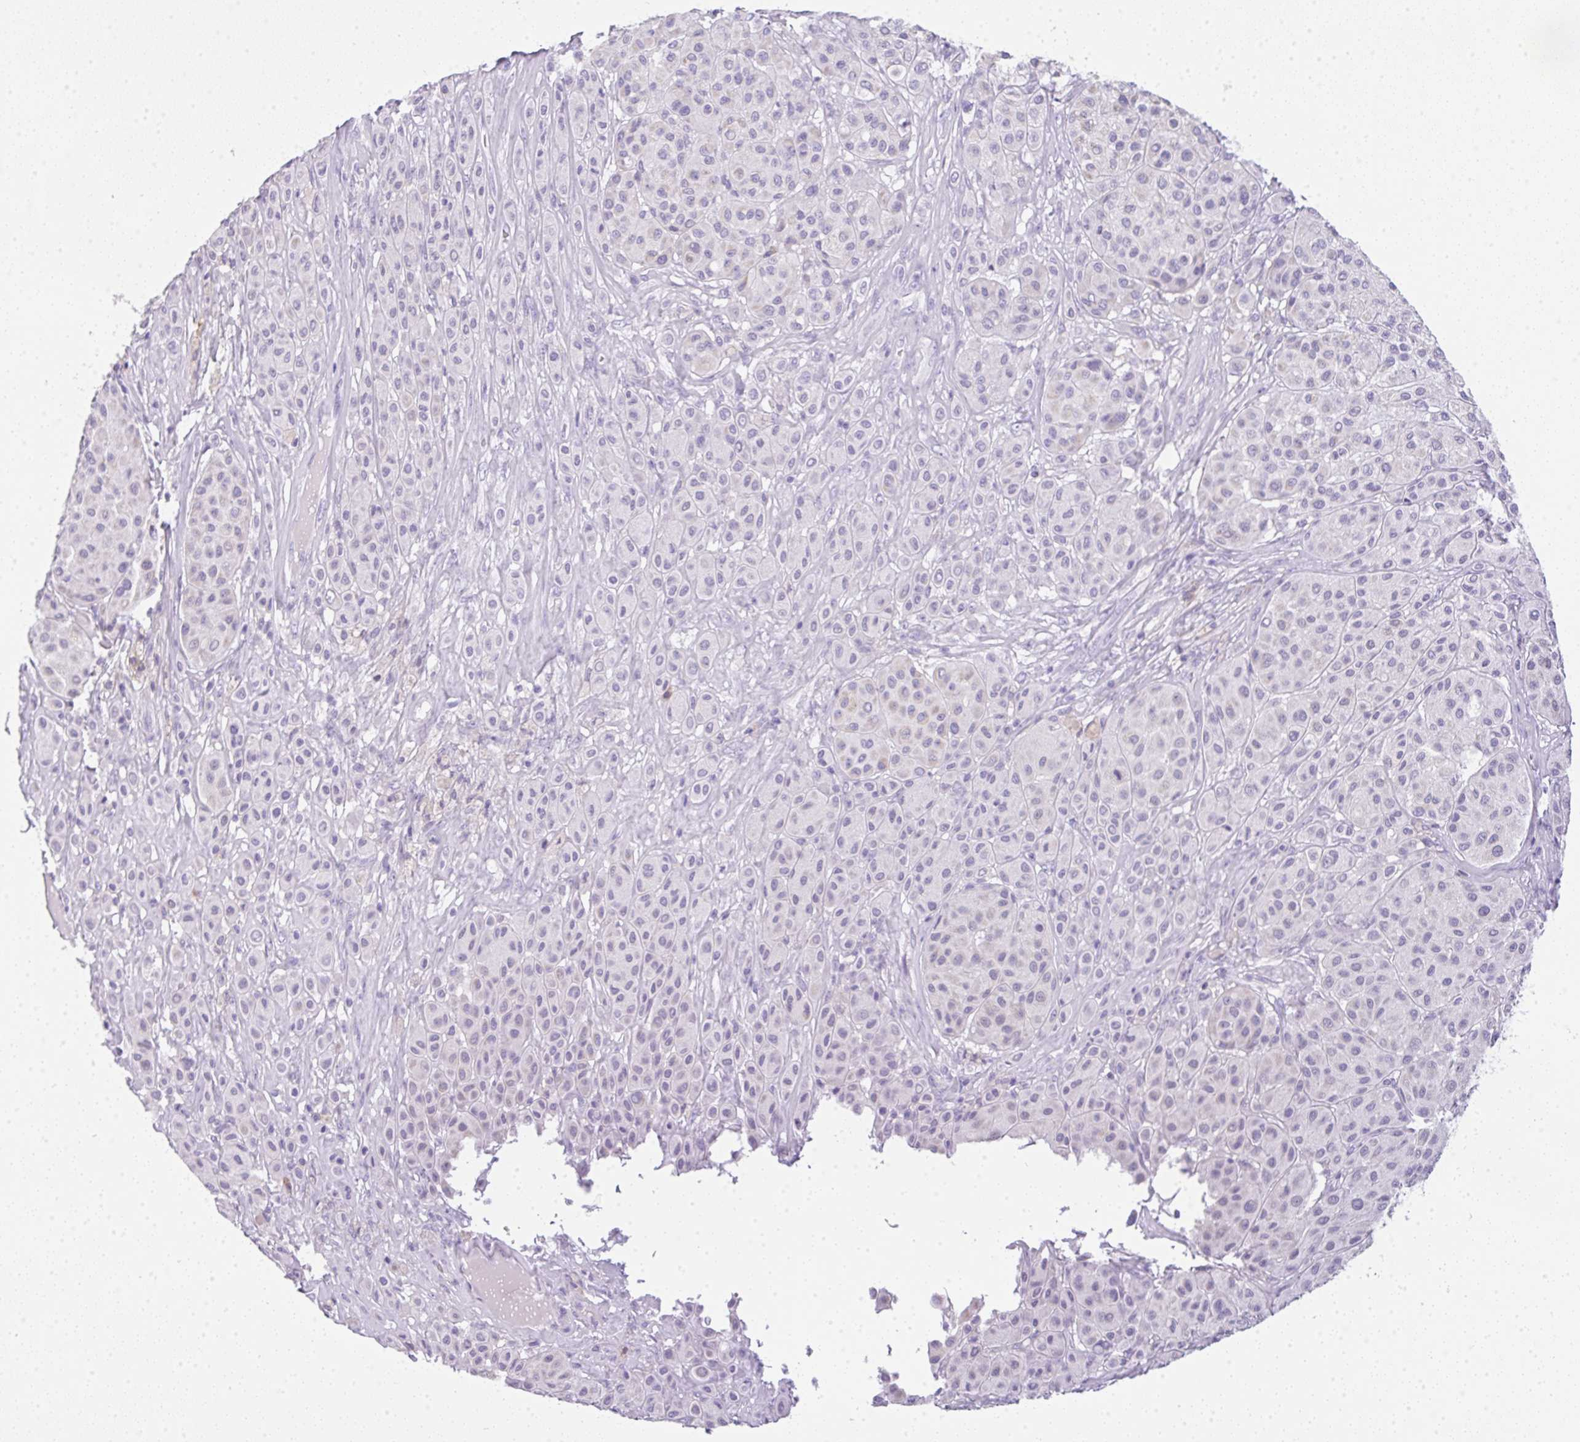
{"staining": {"intensity": "weak", "quantity": "<25%", "location": "cytoplasmic/membranous"}, "tissue": "melanoma", "cell_type": "Tumor cells", "image_type": "cancer", "snomed": [{"axis": "morphology", "description": "Malignant melanoma, Metastatic site"}, {"axis": "topography", "description": "Smooth muscle"}], "caption": "DAB immunohistochemical staining of malignant melanoma (metastatic site) displays no significant positivity in tumor cells.", "gene": "LPAR4", "patient": {"sex": "male", "age": 41}}